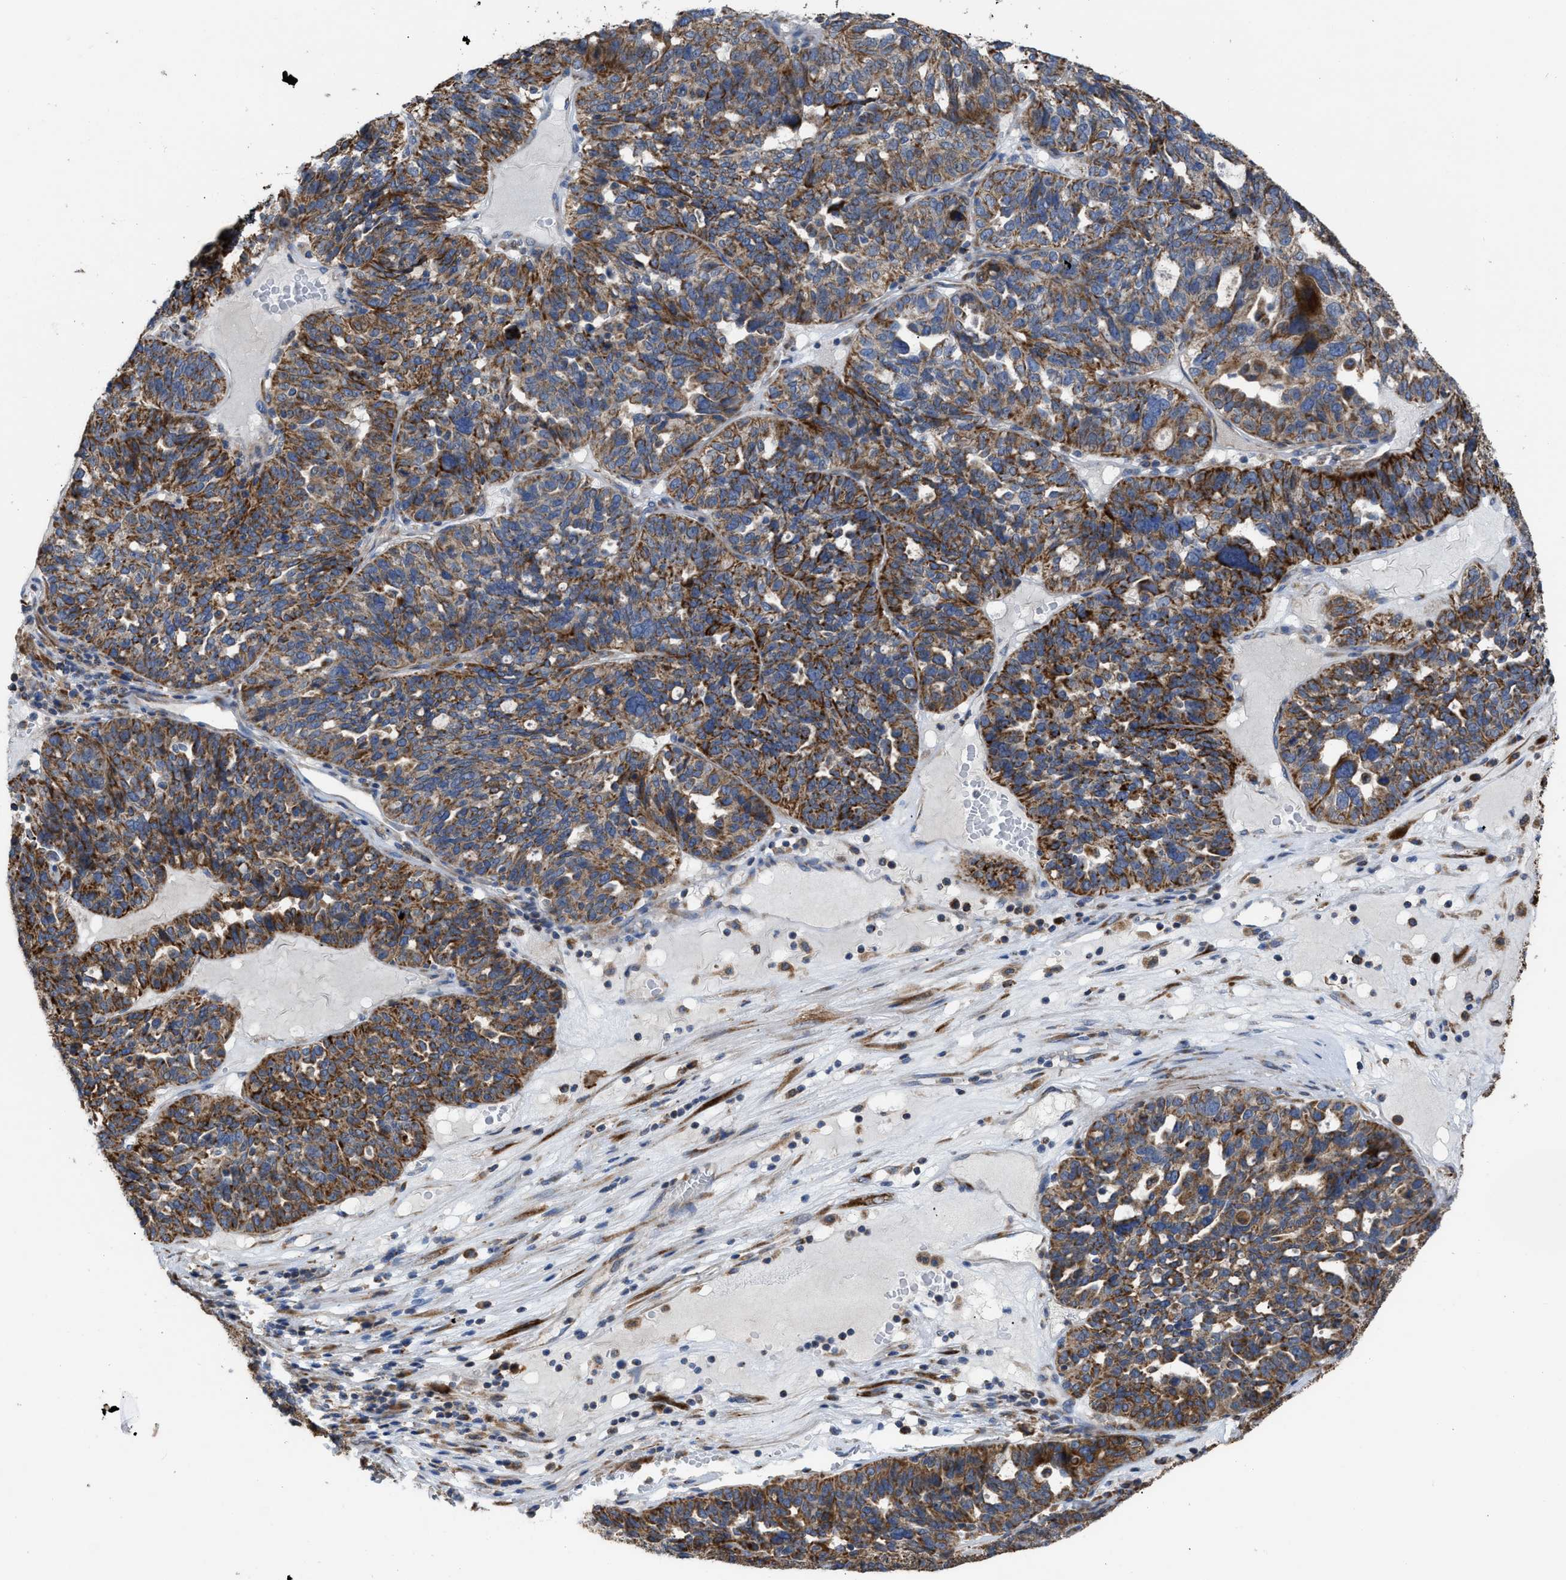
{"staining": {"intensity": "moderate", "quantity": ">75%", "location": "cytoplasmic/membranous"}, "tissue": "ovarian cancer", "cell_type": "Tumor cells", "image_type": "cancer", "snomed": [{"axis": "morphology", "description": "Cystadenocarcinoma, serous, NOS"}, {"axis": "topography", "description": "Ovary"}], "caption": "Immunohistochemical staining of ovarian cancer (serous cystadenocarcinoma) displays medium levels of moderate cytoplasmic/membranous protein expression in about >75% of tumor cells.", "gene": "AK2", "patient": {"sex": "female", "age": 59}}